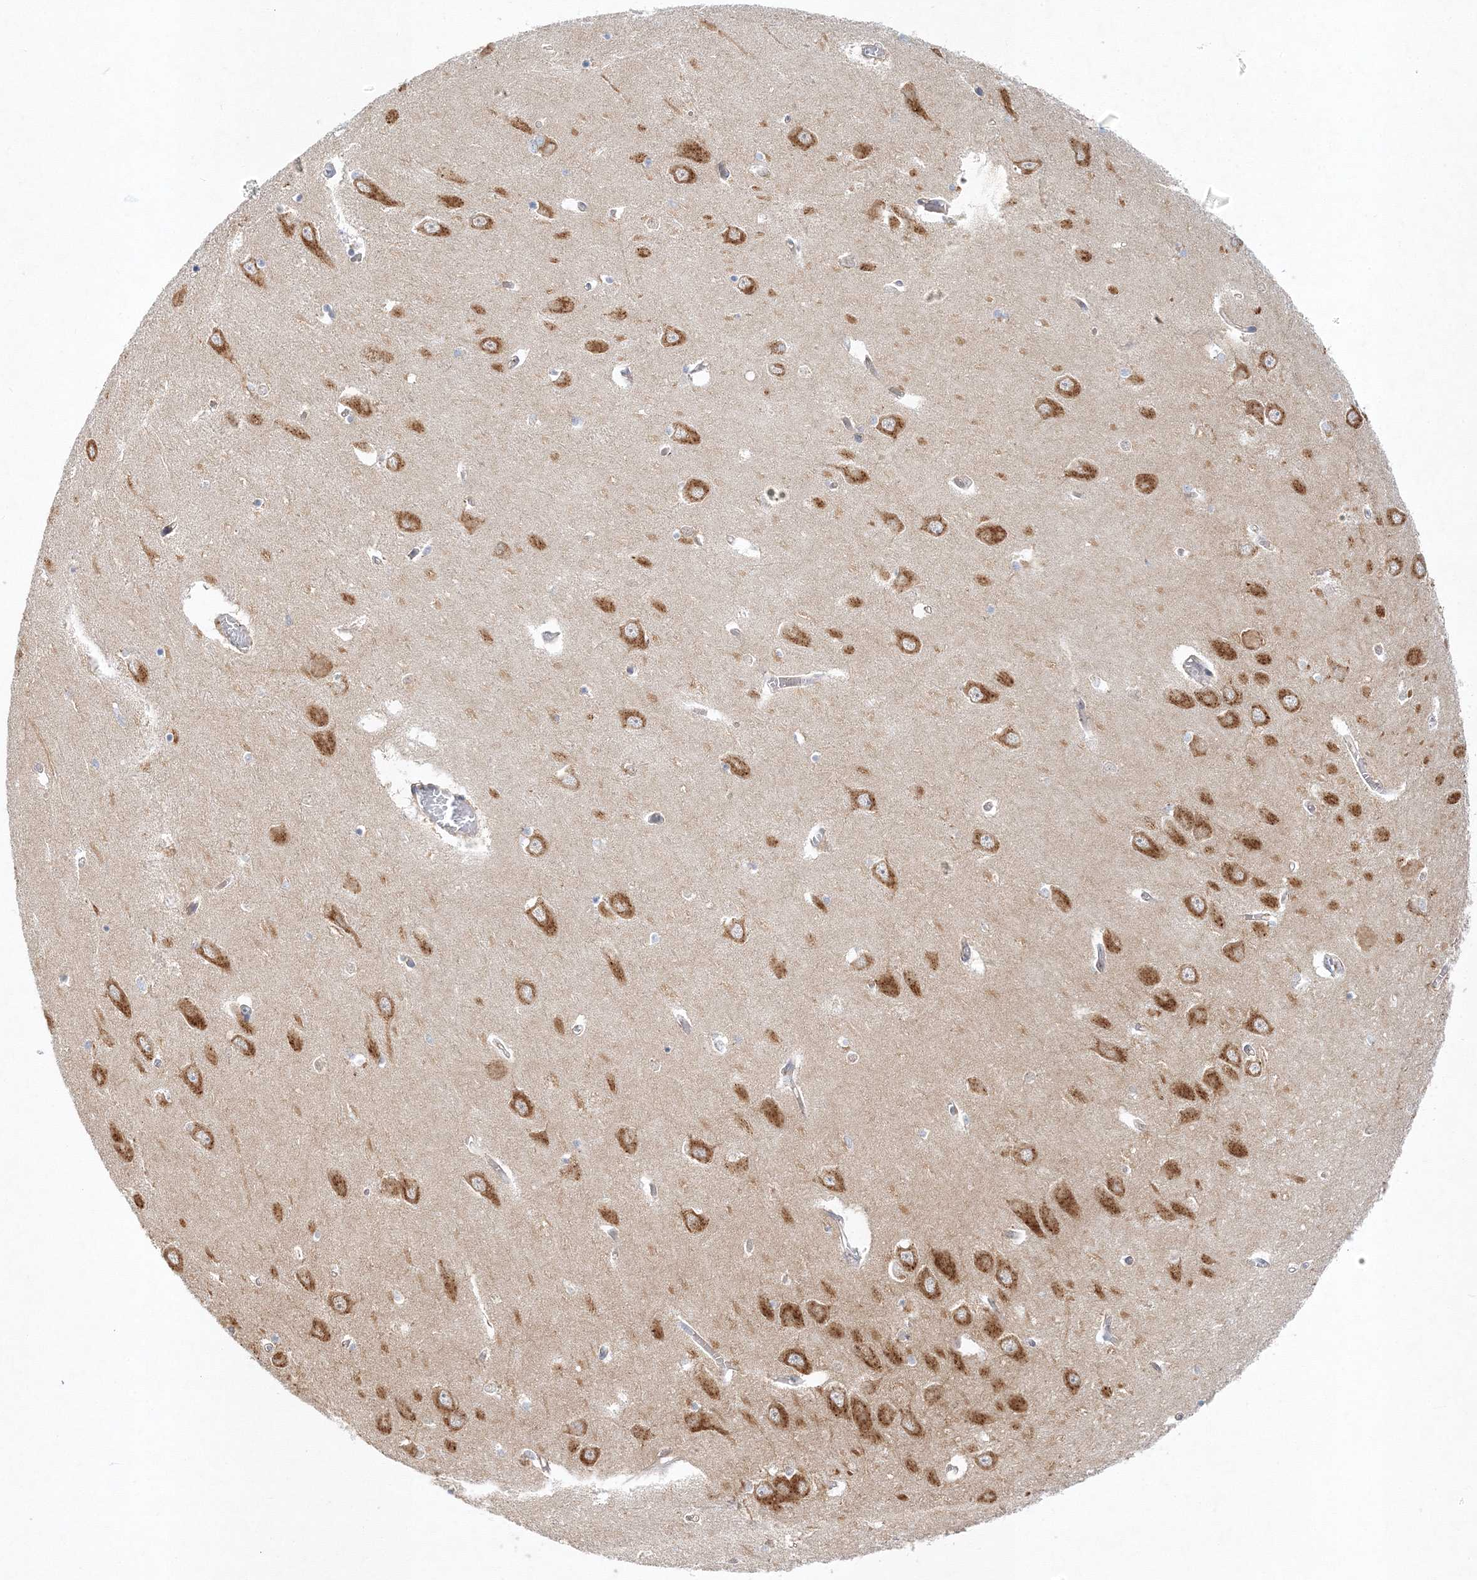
{"staining": {"intensity": "negative", "quantity": "none", "location": "none"}, "tissue": "hippocampus", "cell_type": "Glial cells", "image_type": "normal", "snomed": [{"axis": "morphology", "description": "Normal tissue, NOS"}, {"axis": "topography", "description": "Hippocampus"}], "caption": "The histopathology image demonstrates no significant staining in glial cells of hippocampus. Brightfield microscopy of IHC stained with DAB (3,3'-diaminobenzidine) (brown) and hematoxylin (blue), captured at high magnification.", "gene": "SEC23IP", "patient": {"sex": "male", "age": 70}}